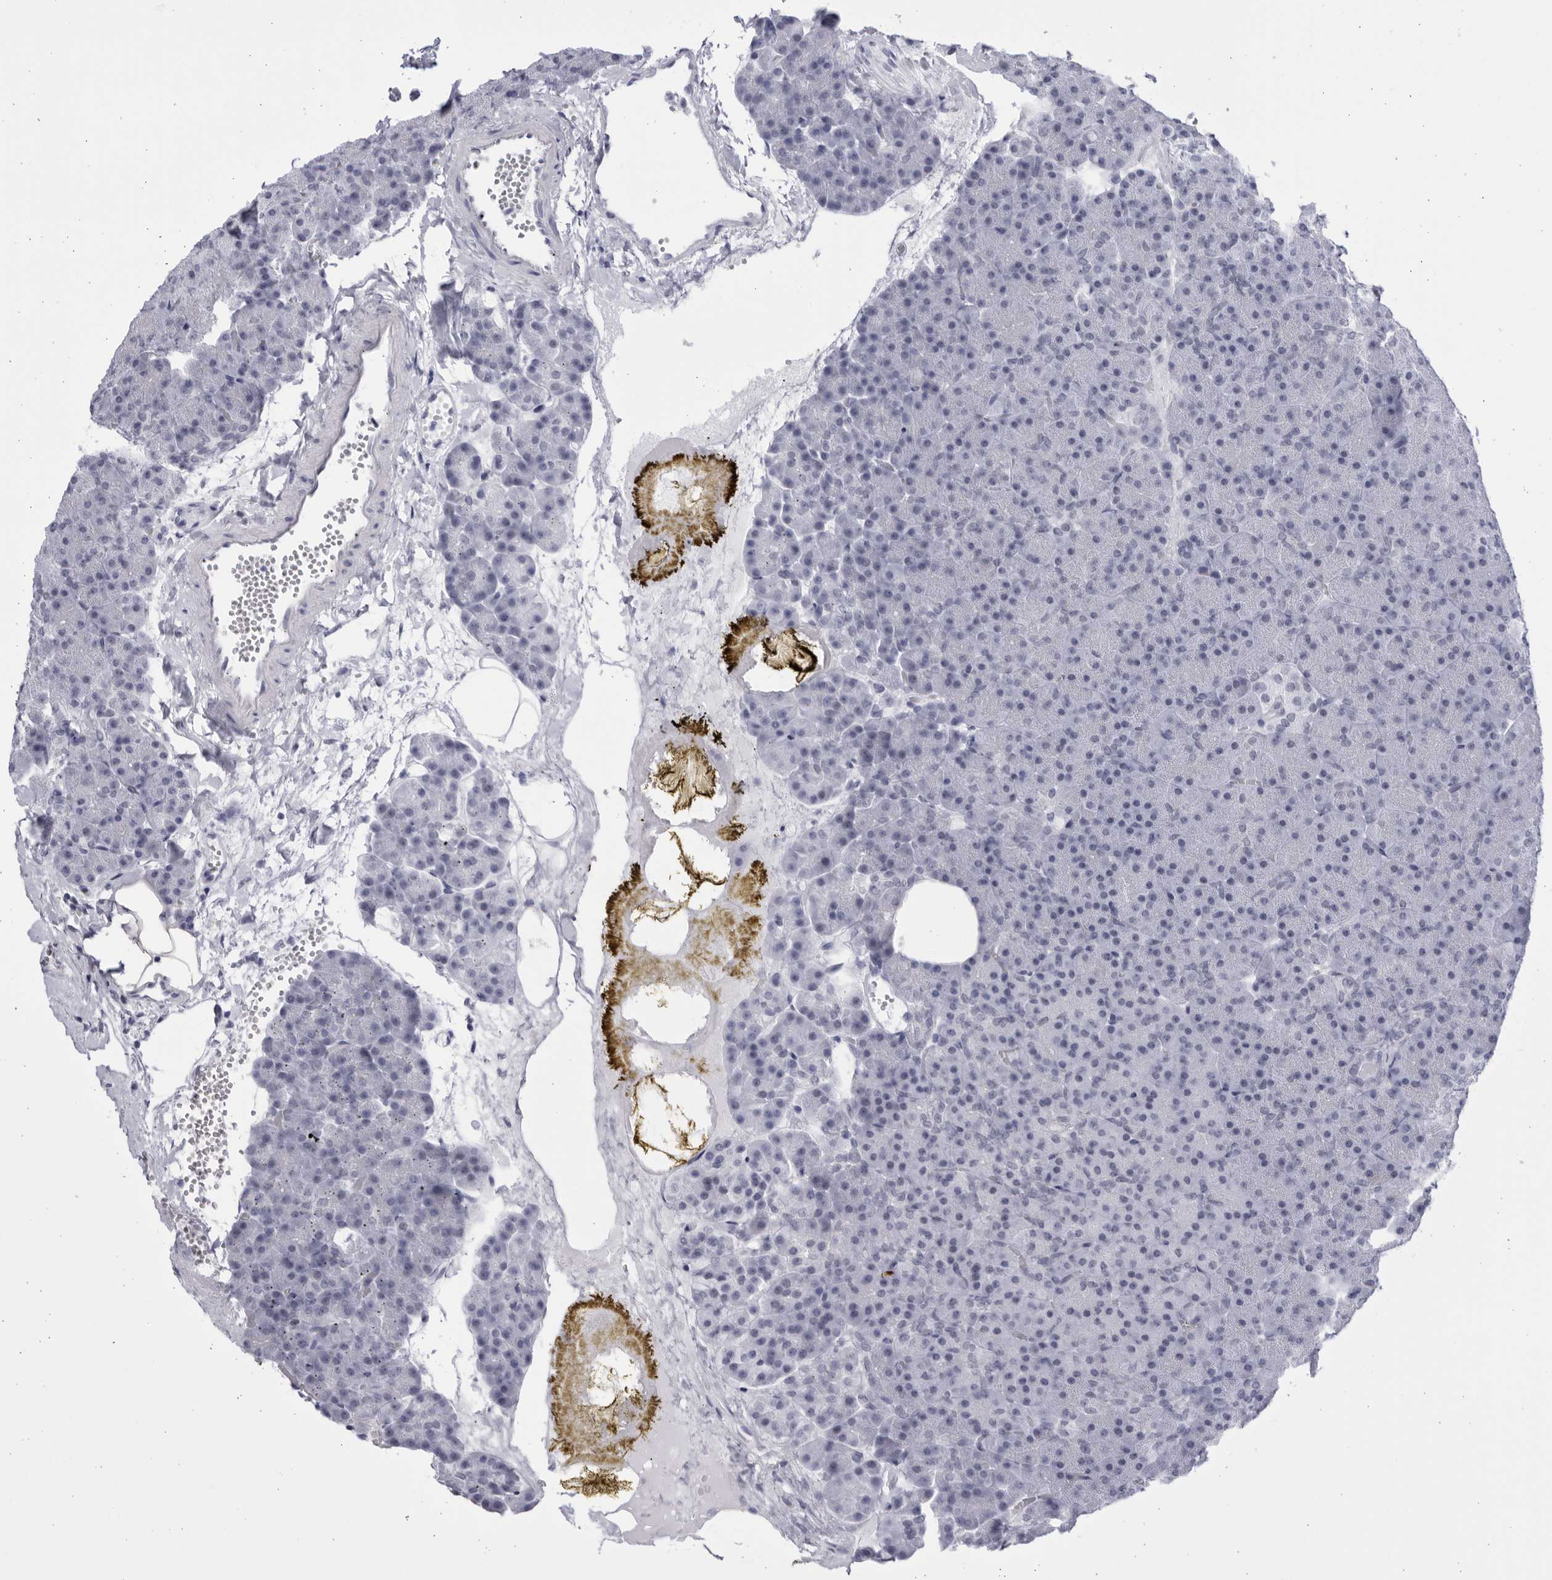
{"staining": {"intensity": "negative", "quantity": "none", "location": "none"}, "tissue": "pancreas", "cell_type": "Exocrine glandular cells", "image_type": "normal", "snomed": [{"axis": "morphology", "description": "Normal tissue, NOS"}, {"axis": "morphology", "description": "Carcinoid, malignant, NOS"}, {"axis": "topography", "description": "Pancreas"}], "caption": "High power microscopy micrograph of an immunohistochemistry (IHC) micrograph of normal pancreas, revealing no significant expression in exocrine glandular cells. The staining was performed using DAB (3,3'-diaminobenzidine) to visualize the protein expression in brown, while the nuclei were stained in blue with hematoxylin (Magnification: 20x).", "gene": "CCDC181", "patient": {"sex": "female", "age": 35}}